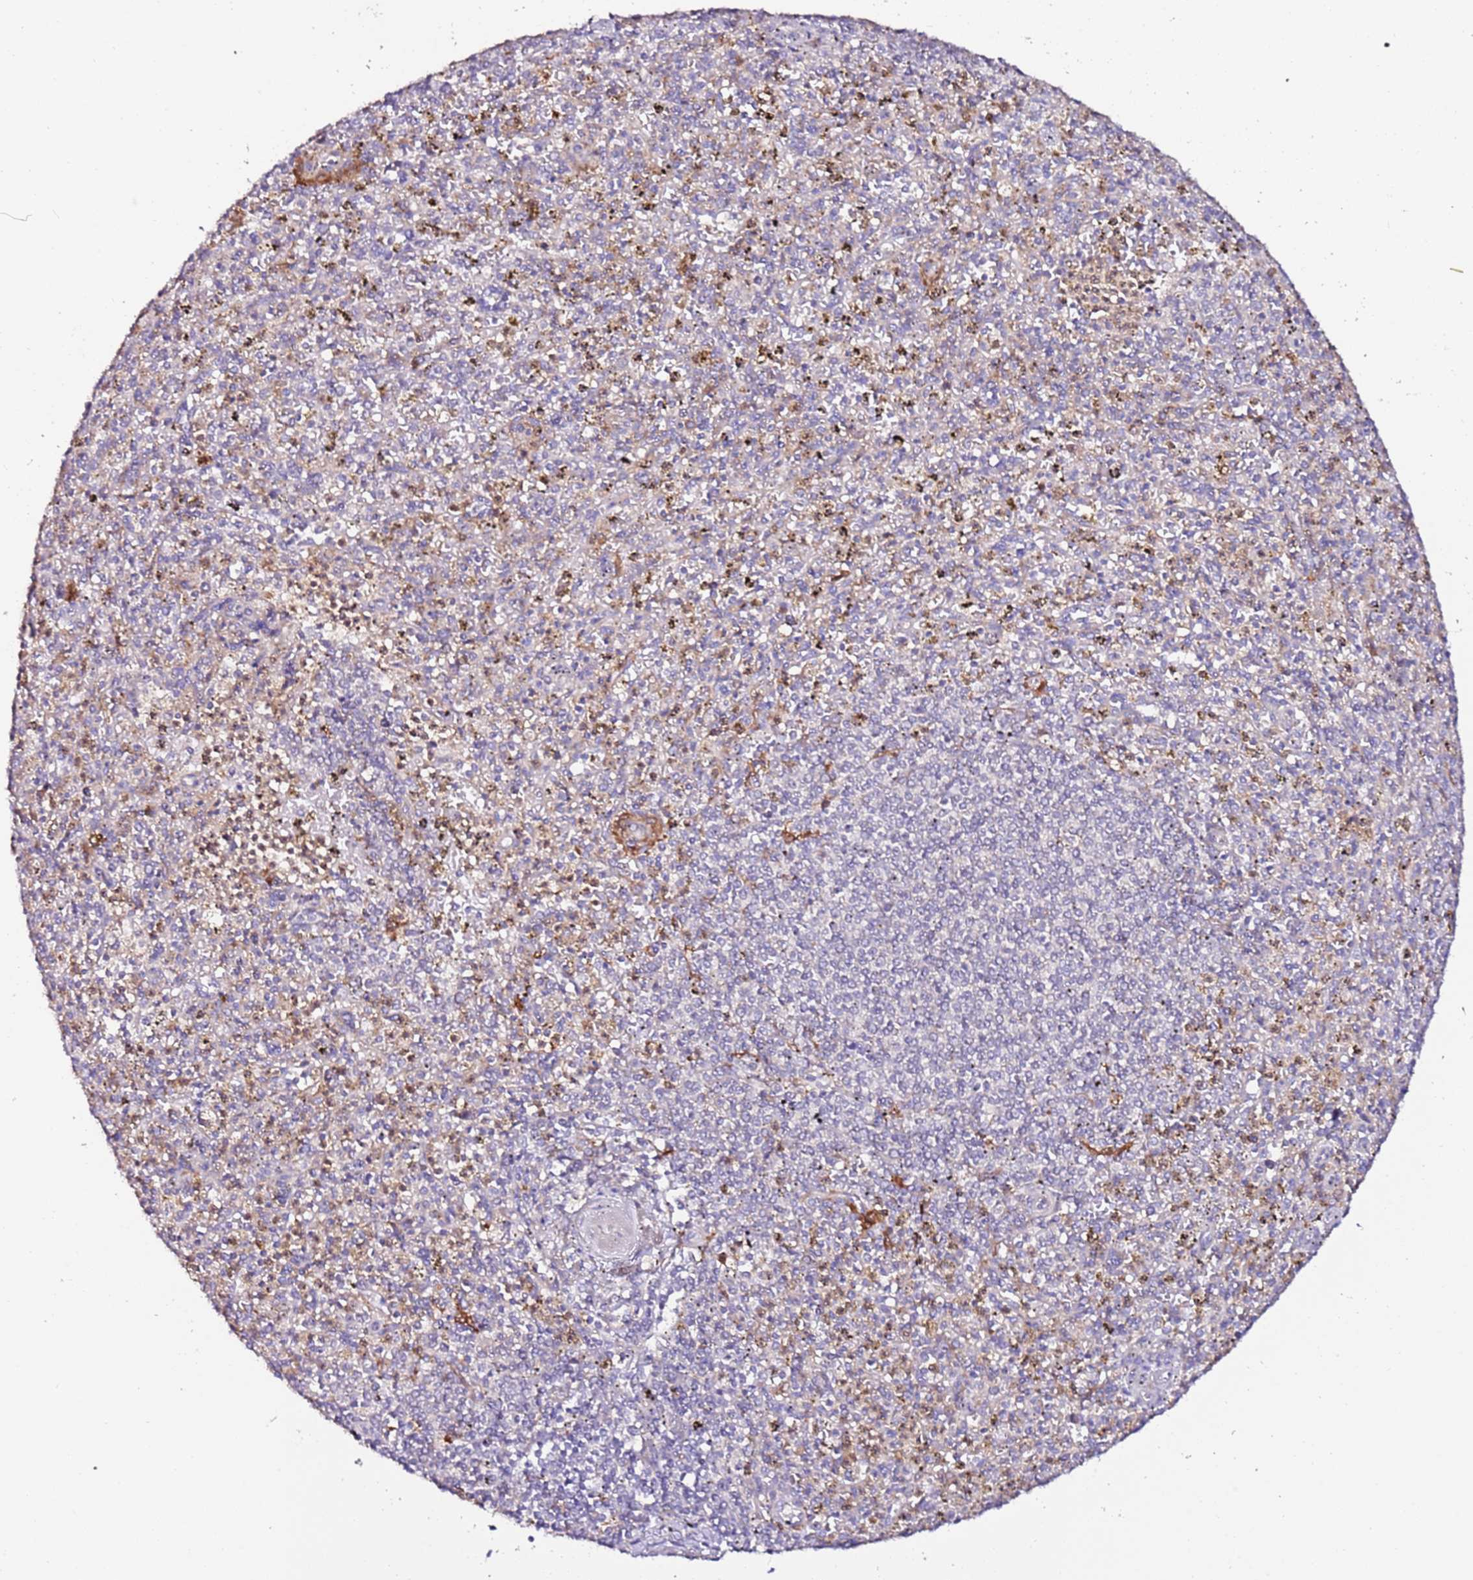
{"staining": {"intensity": "negative", "quantity": "none", "location": "none"}, "tissue": "spleen", "cell_type": "Cells in red pulp", "image_type": "normal", "snomed": [{"axis": "morphology", "description": "Normal tissue, NOS"}, {"axis": "topography", "description": "Spleen"}], "caption": "This photomicrograph is of unremarkable spleen stained with IHC to label a protein in brown with the nuclei are counter-stained blue. There is no positivity in cells in red pulp. (DAB immunohistochemistry (IHC), high magnification).", "gene": "FLVCR1", "patient": {"sex": "male", "age": 72}}